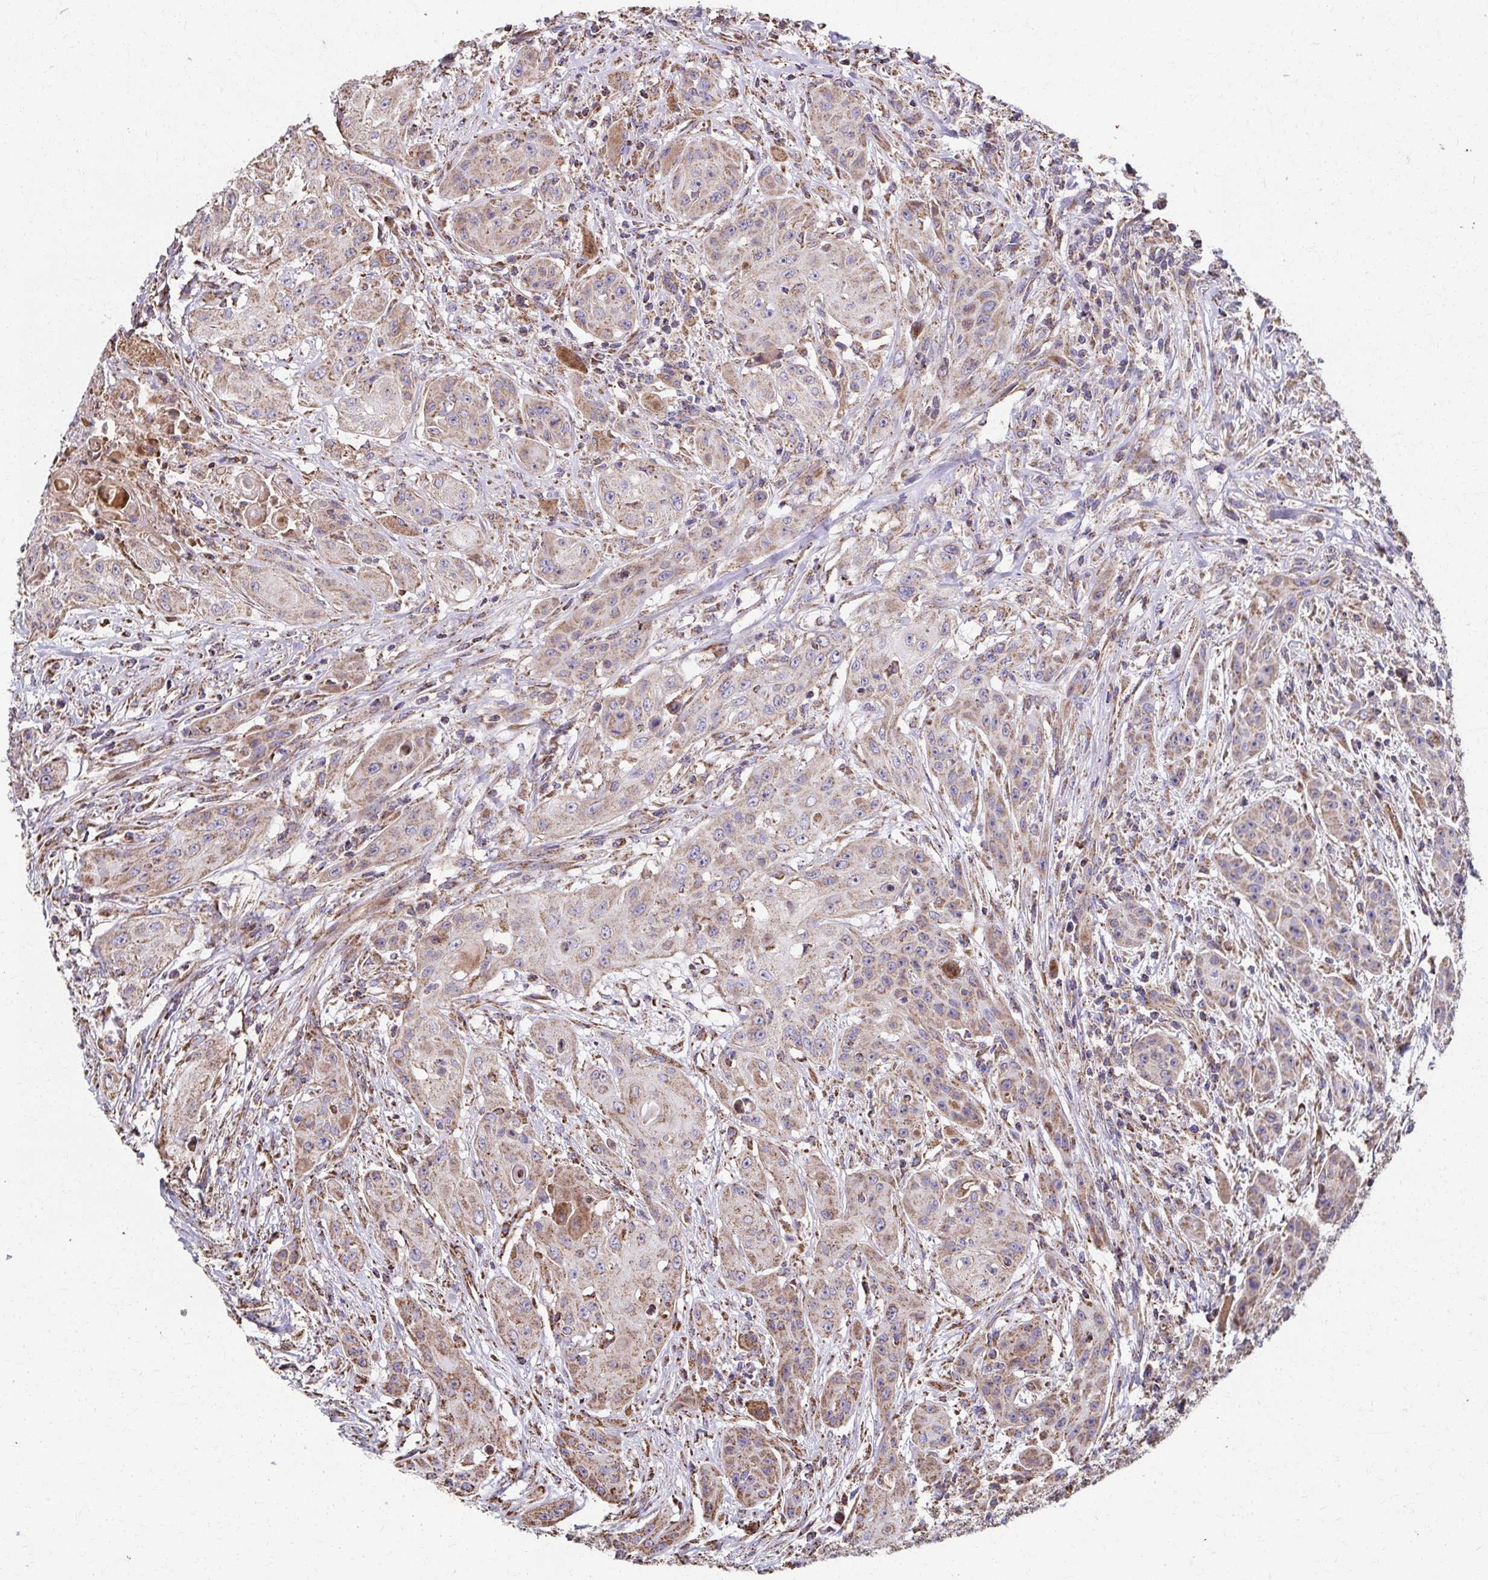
{"staining": {"intensity": "moderate", "quantity": "25%-75%", "location": "cytoplasmic/membranous"}, "tissue": "head and neck cancer", "cell_type": "Tumor cells", "image_type": "cancer", "snomed": [{"axis": "morphology", "description": "Squamous cell carcinoma, NOS"}, {"axis": "topography", "description": "Oral tissue"}, {"axis": "topography", "description": "Head-Neck"}, {"axis": "topography", "description": "Neck, NOS"}], "caption": "A high-resolution photomicrograph shows immunohistochemistry staining of head and neck cancer, which exhibits moderate cytoplasmic/membranous staining in about 25%-75% of tumor cells.", "gene": "SAT1", "patient": {"sex": "female", "age": 55}}